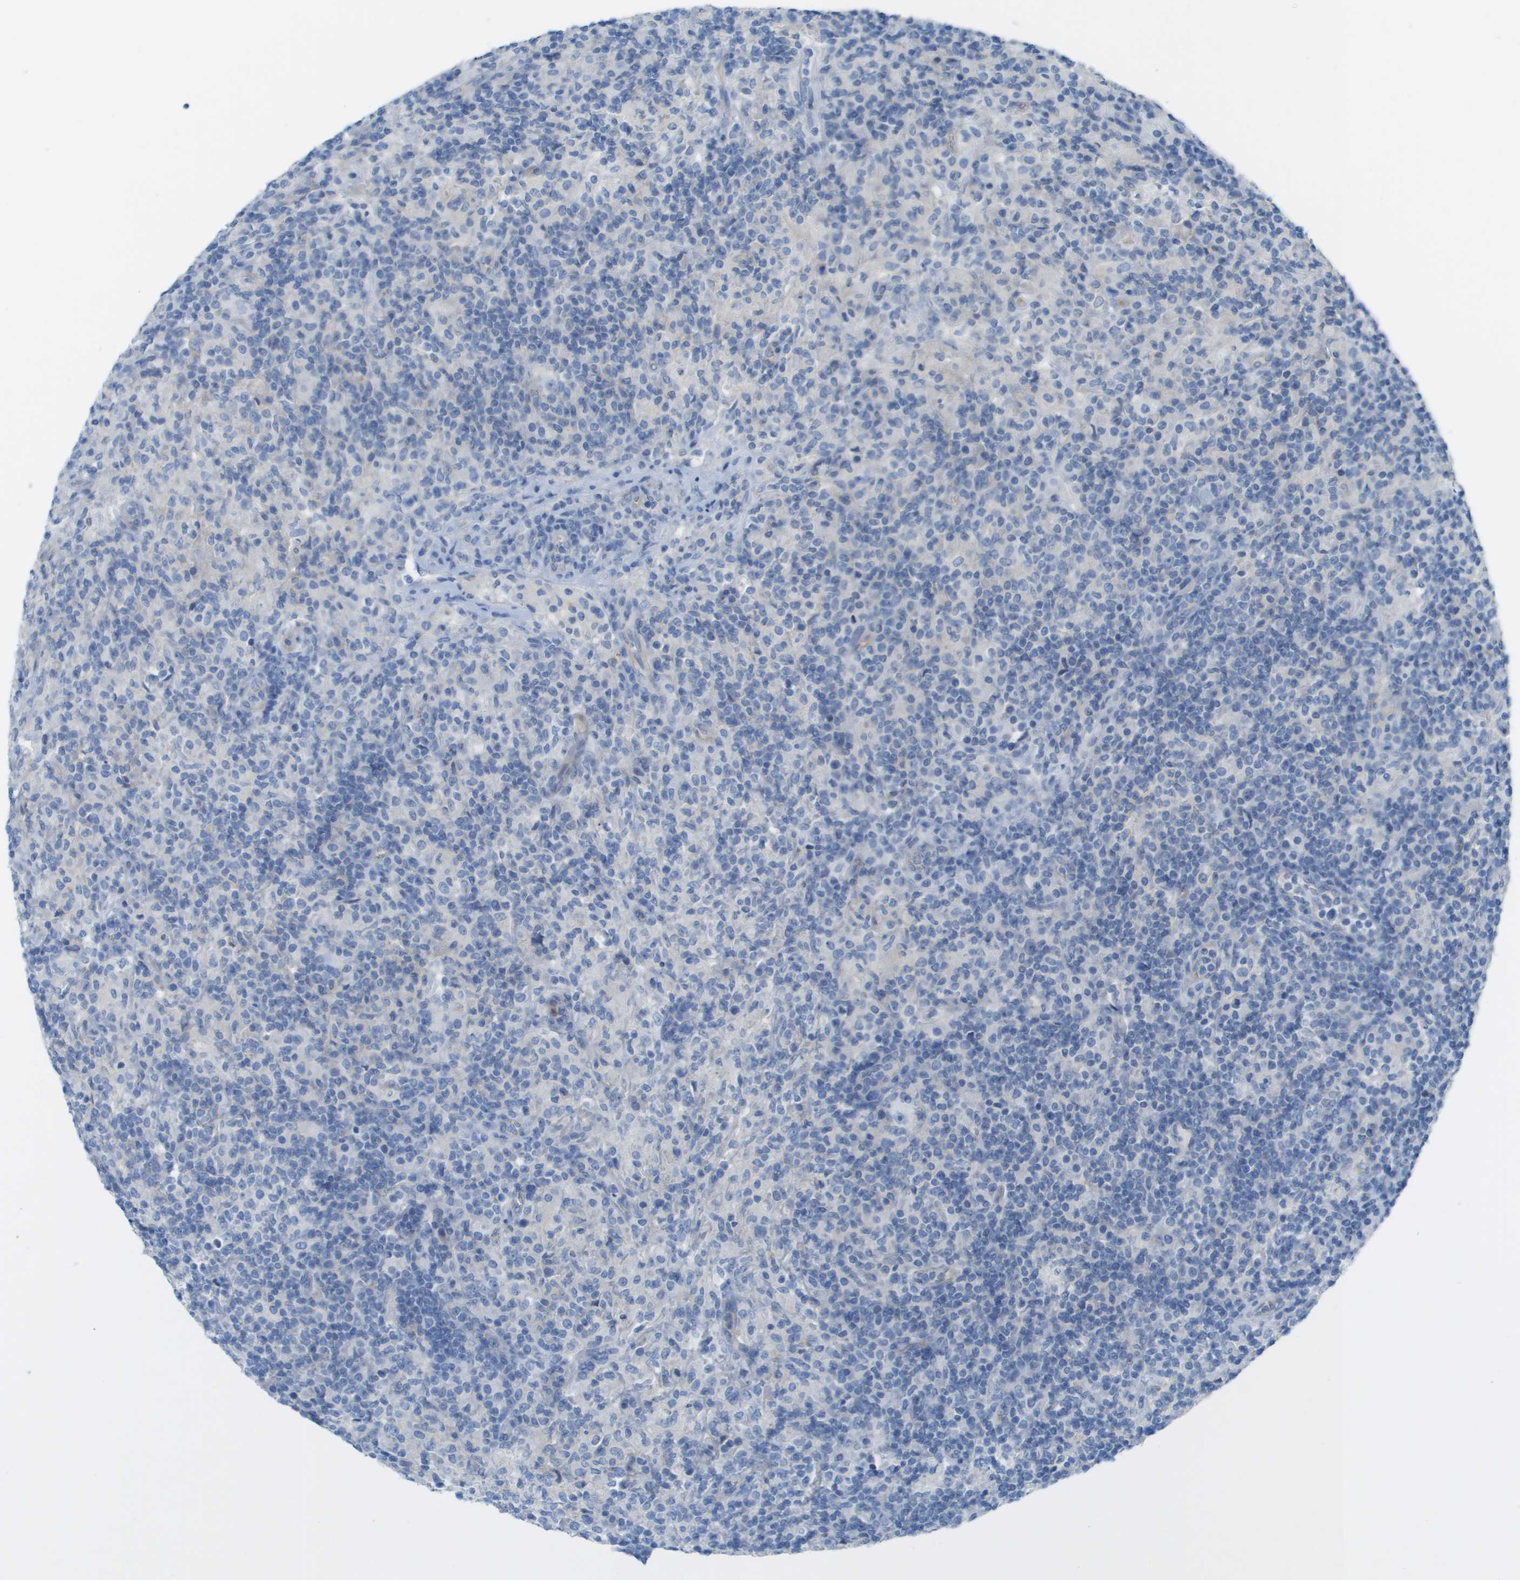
{"staining": {"intensity": "negative", "quantity": "none", "location": "none"}, "tissue": "lymphoma", "cell_type": "Tumor cells", "image_type": "cancer", "snomed": [{"axis": "morphology", "description": "Hodgkin's disease, NOS"}, {"axis": "topography", "description": "Lymph node"}], "caption": "Tumor cells are negative for protein expression in human lymphoma. Brightfield microscopy of immunohistochemistry (IHC) stained with DAB (brown) and hematoxylin (blue), captured at high magnification.", "gene": "CD46", "patient": {"sex": "male", "age": 70}}